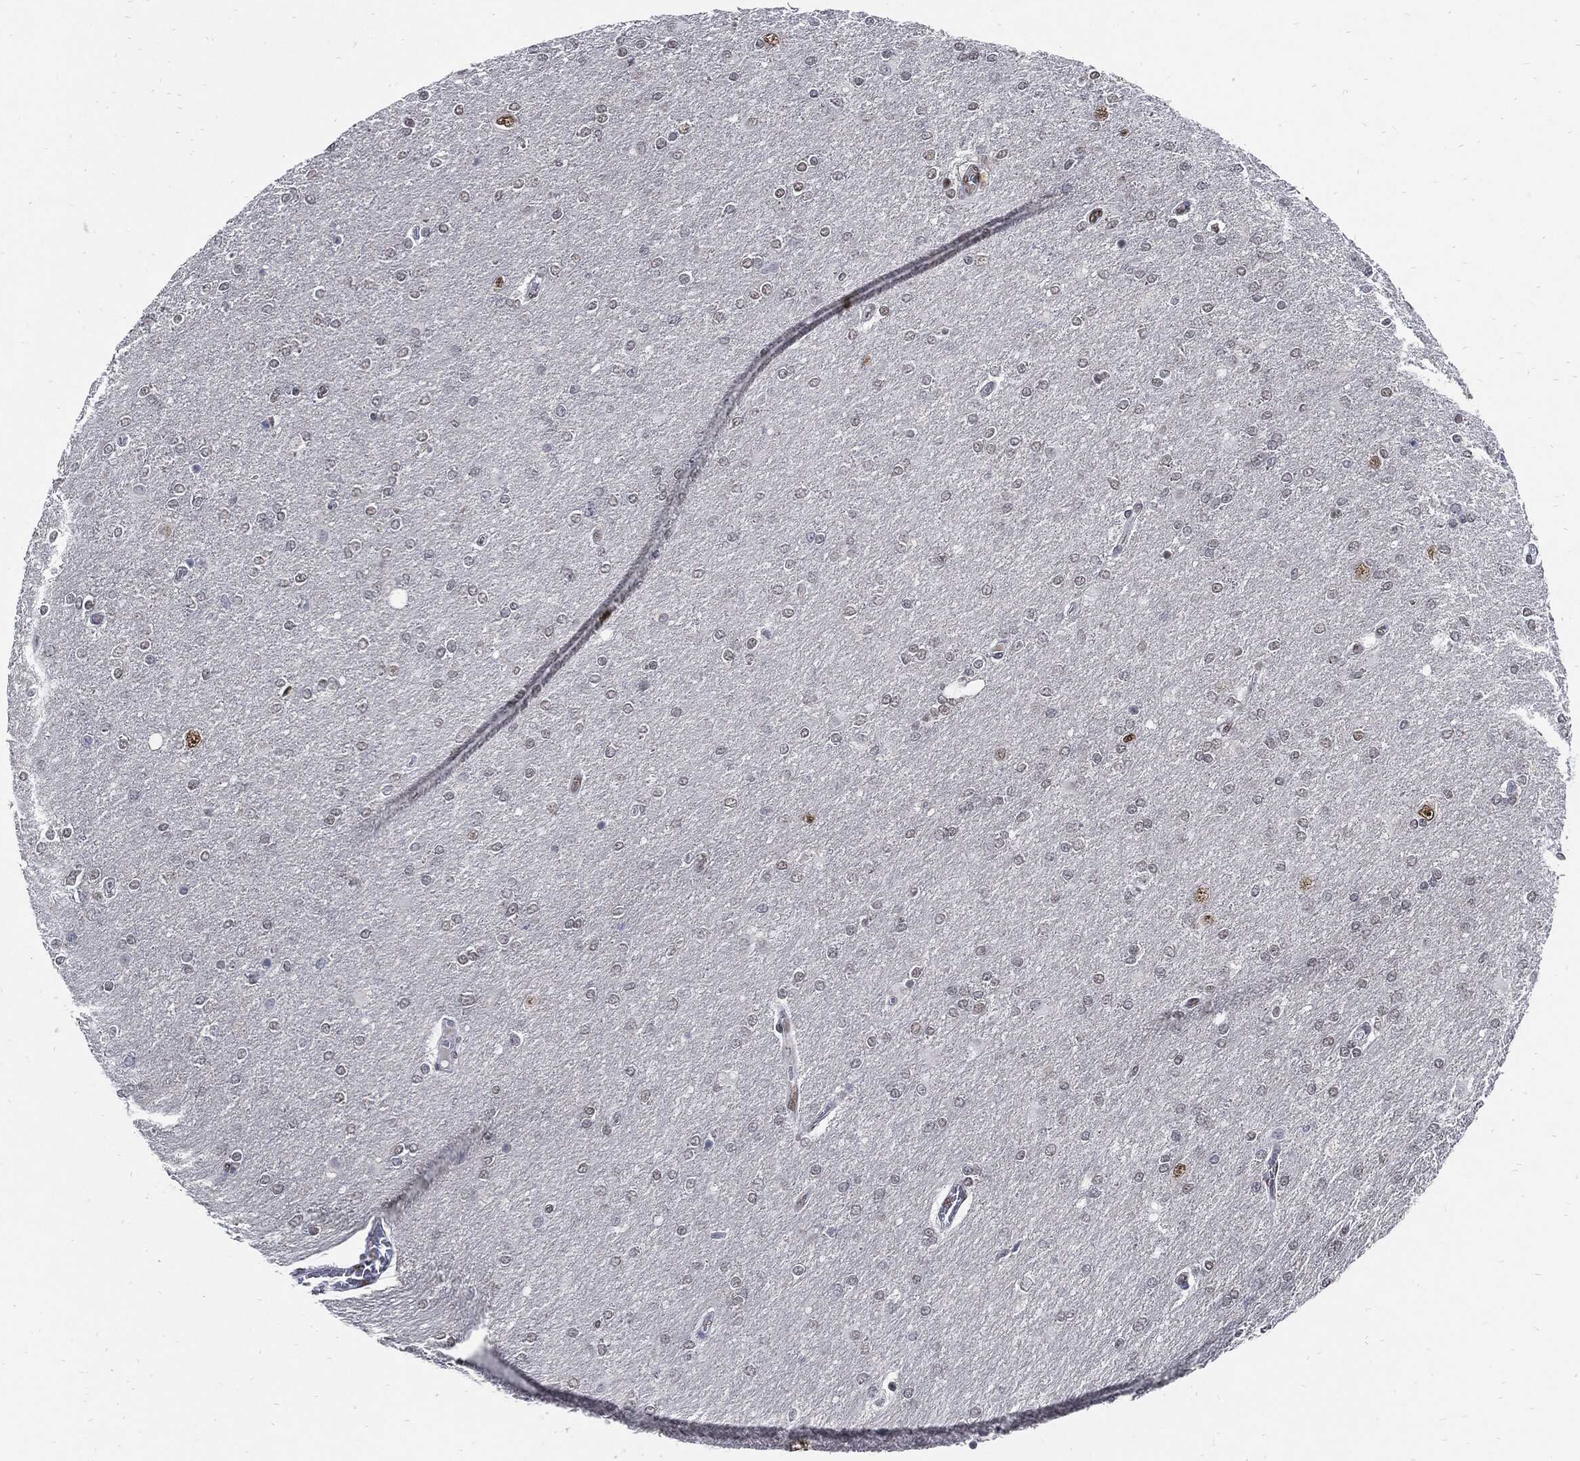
{"staining": {"intensity": "negative", "quantity": "none", "location": "none"}, "tissue": "glioma", "cell_type": "Tumor cells", "image_type": "cancer", "snomed": [{"axis": "morphology", "description": "Glioma, malignant, High grade"}, {"axis": "topography", "description": "Cerebral cortex"}], "caption": "IHC histopathology image of neoplastic tissue: glioma stained with DAB (3,3'-diaminobenzidine) demonstrates no significant protein staining in tumor cells.", "gene": "NBN", "patient": {"sex": "male", "age": 70}}